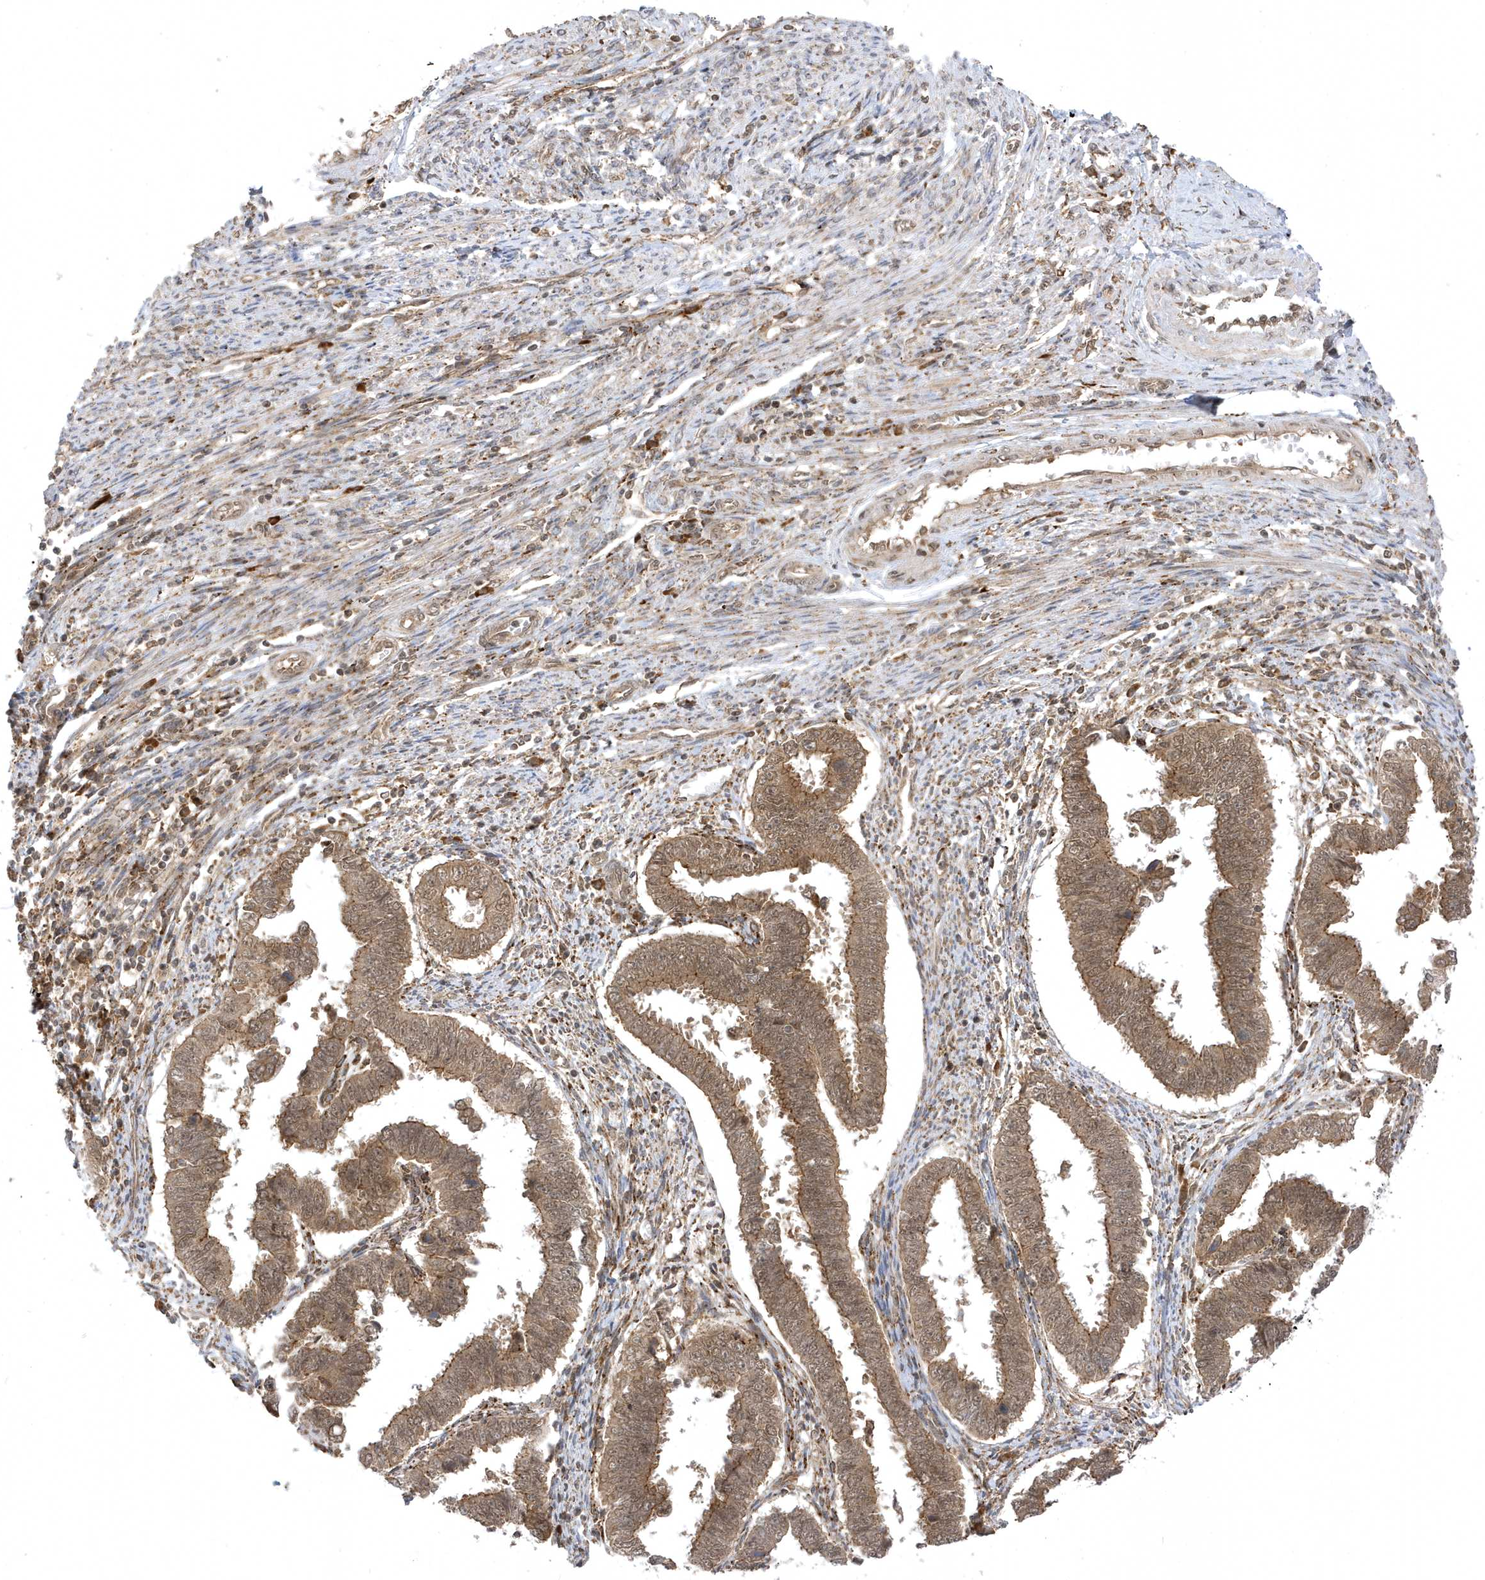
{"staining": {"intensity": "moderate", "quantity": ">75%", "location": "cytoplasmic/membranous,nuclear"}, "tissue": "endometrial cancer", "cell_type": "Tumor cells", "image_type": "cancer", "snomed": [{"axis": "morphology", "description": "Adenocarcinoma, NOS"}, {"axis": "topography", "description": "Endometrium"}], "caption": "Moderate cytoplasmic/membranous and nuclear positivity for a protein is seen in about >75% of tumor cells of endometrial cancer (adenocarcinoma) using IHC.", "gene": "METTL21A", "patient": {"sex": "female", "age": 75}}